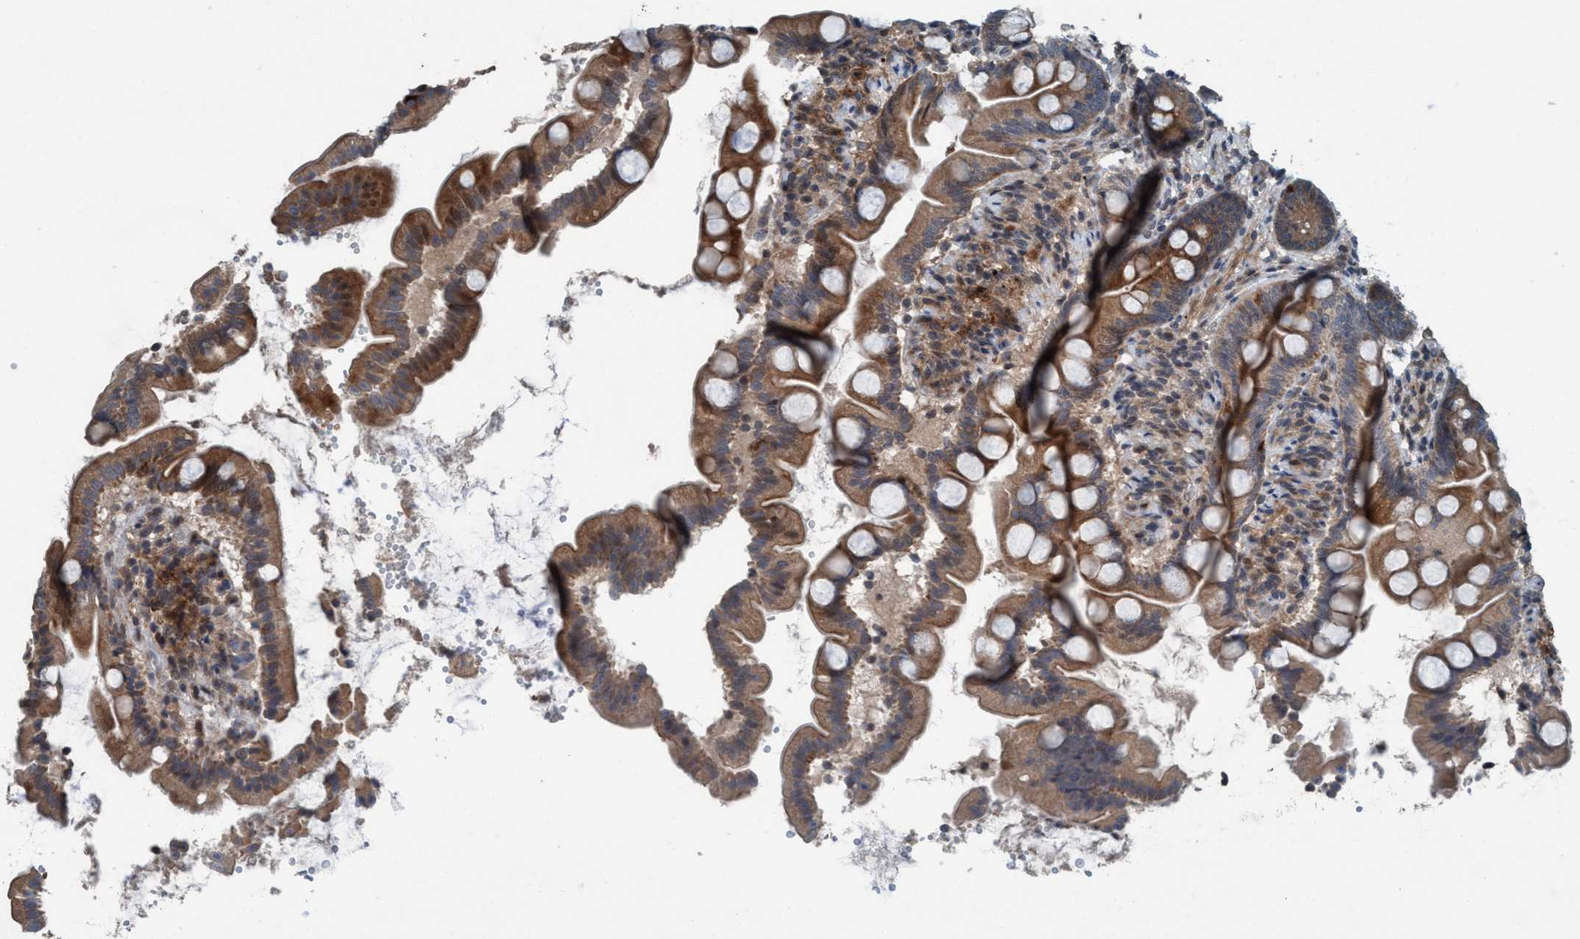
{"staining": {"intensity": "moderate", "quantity": ">75%", "location": "cytoplasmic/membranous"}, "tissue": "small intestine", "cell_type": "Glandular cells", "image_type": "normal", "snomed": [{"axis": "morphology", "description": "Normal tissue, NOS"}, {"axis": "topography", "description": "Small intestine"}], "caption": "Moderate cytoplasmic/membranous expression is identified in about >75% of glandular cells in unremarkable small intestine. (DAB IHC, brown staining for protein, blue staining for nuclei).", "gene": "NISCH", "patient": {"sex": "female", "age": 56}}